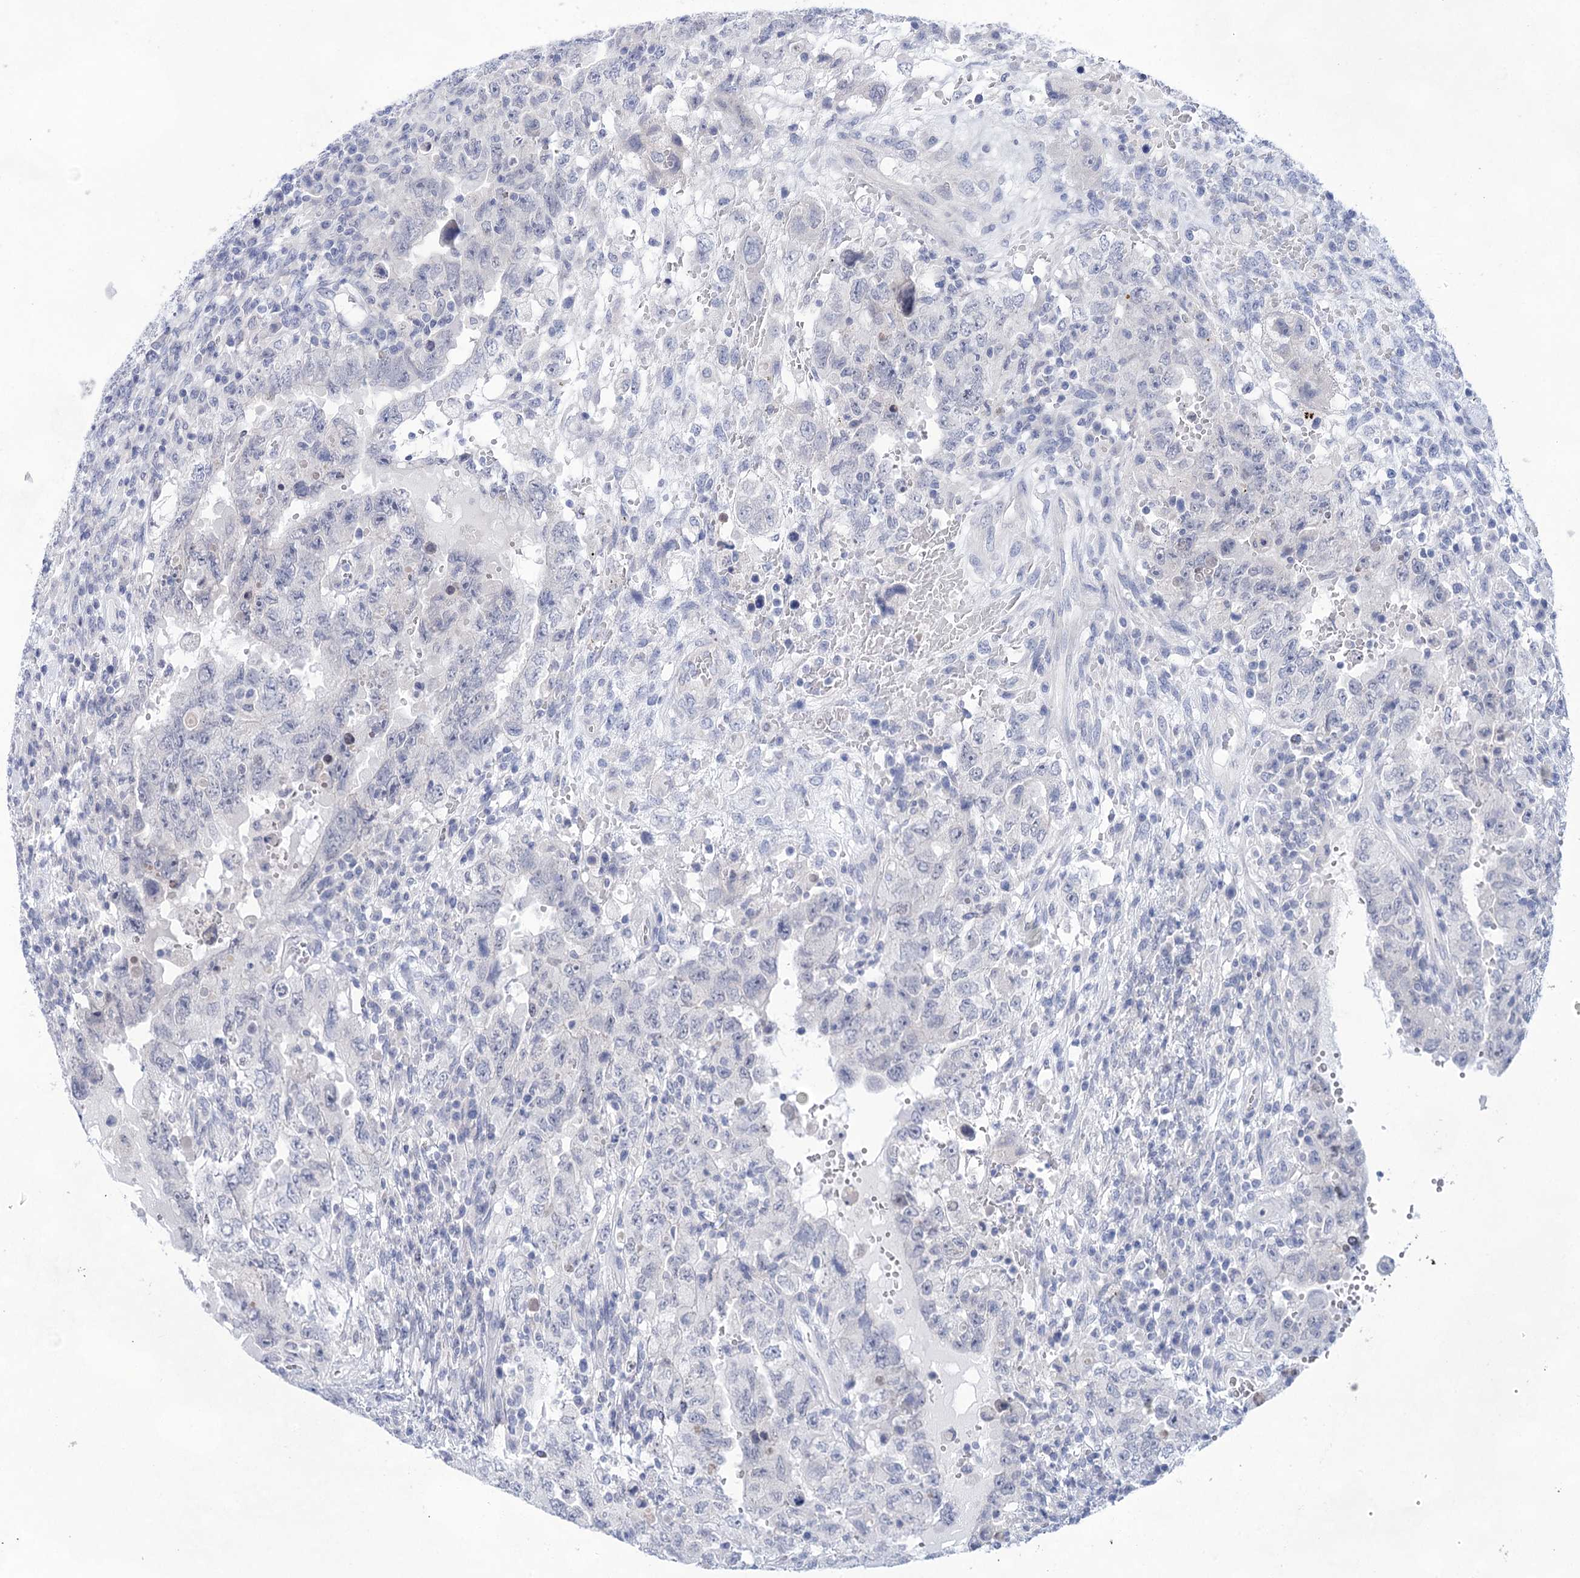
{"staining": {"intensity": "negative", "quantity": "none", "location": "none"}, "tissue": "testis cancer", "cell_type": "Tumor cells", "image_type": "cancer", "snomed": [{"axis": "morphology", "description": "Carcinoma, Embryonal, NOS"}, {"axis": "topography", "description": "Testis"}], "caption": "Embryonal carcinoma (testis) stained for a protein using IHC shows no staining tumor cells.", "gene": "LALBA", "patient": {"sex": "male", "age": 26}}